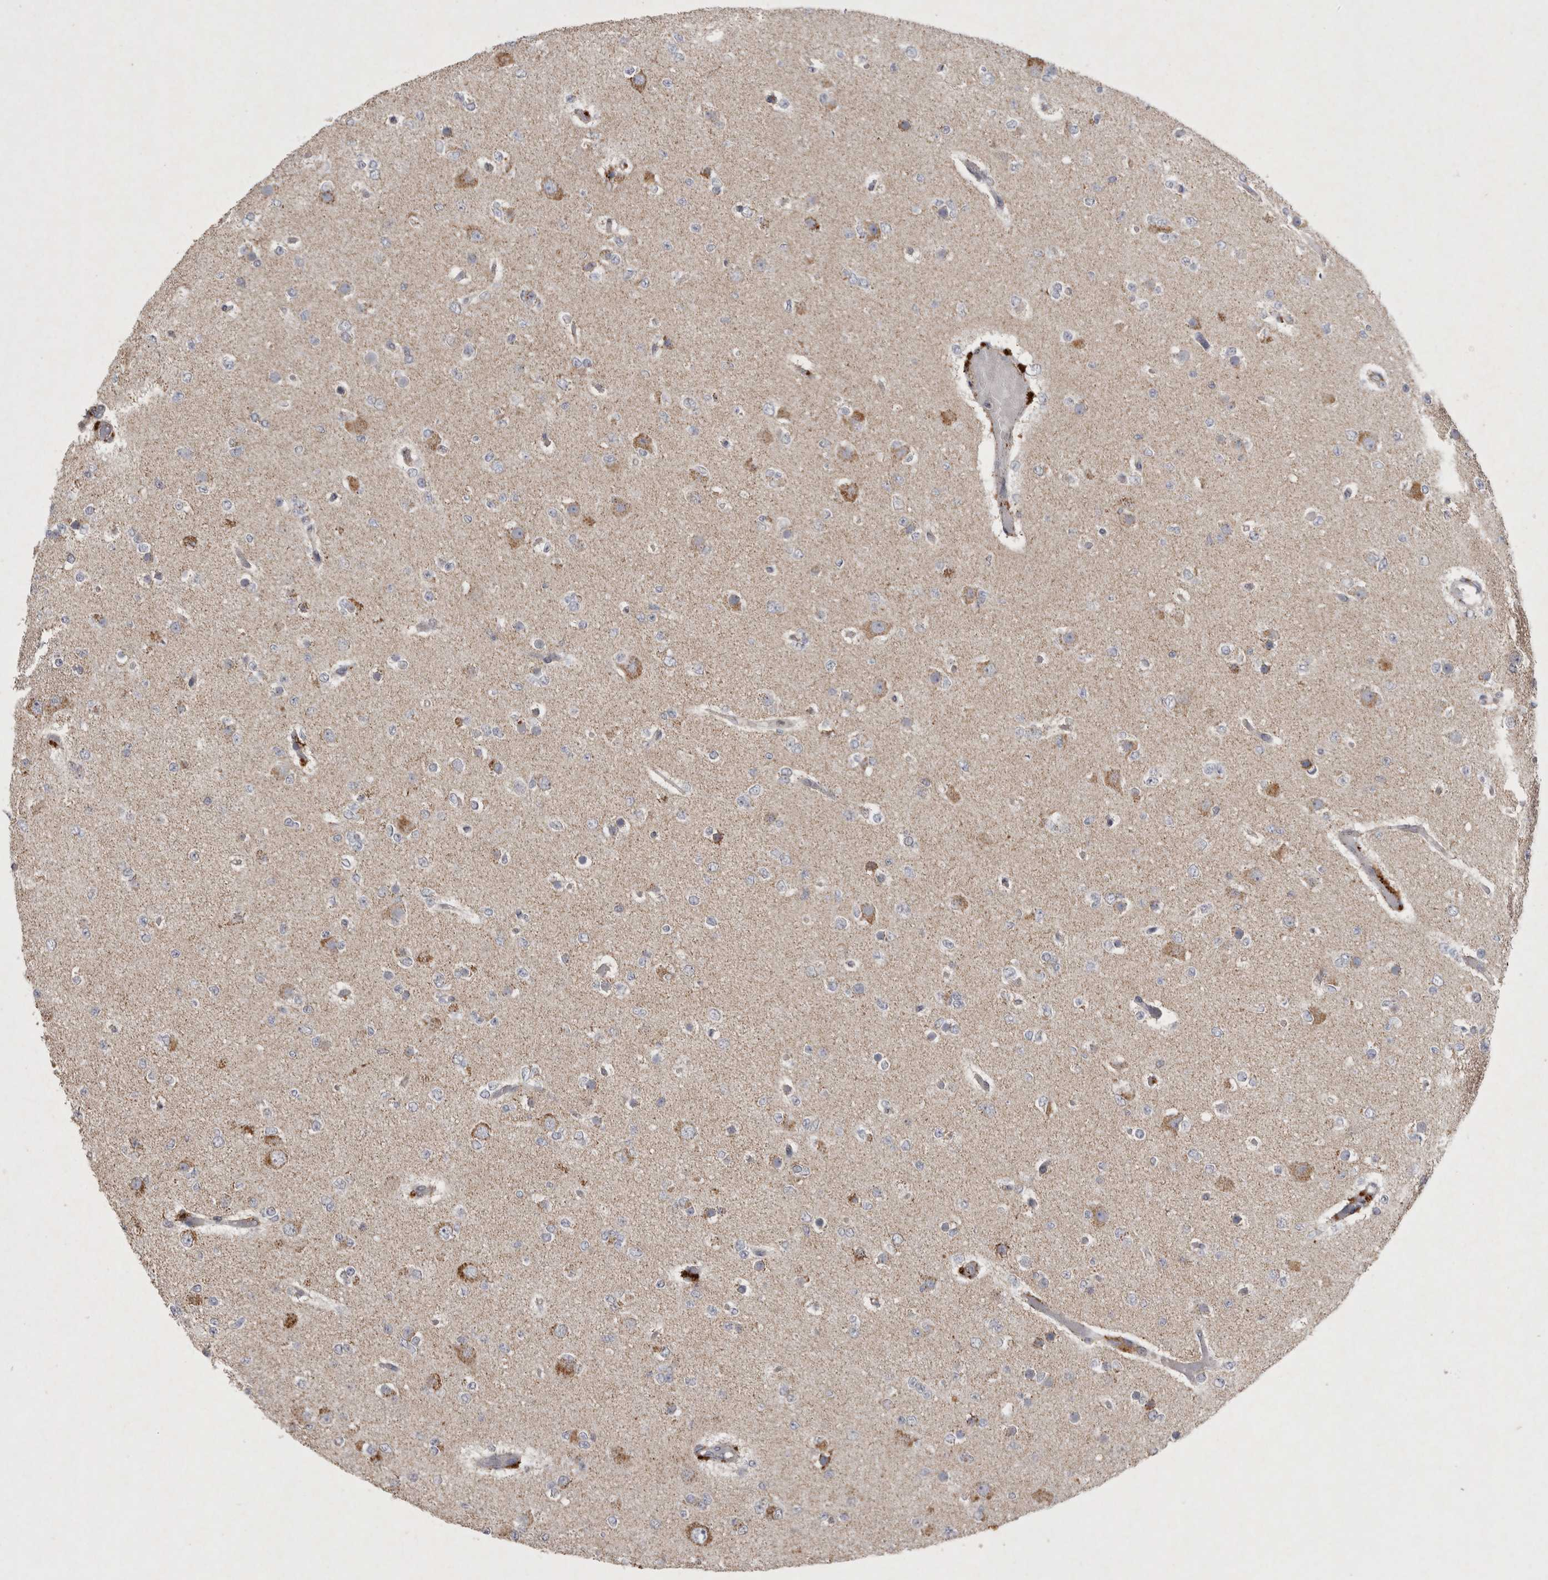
{"staining": {"intensity": "moderate", "quantity": "<25%", "location": "cytoplasmic/membranous"}, "tissue": "glioma", "cell_type": "Tumor cells", "image_type": "cancer", "snomed": [{"axis": "morphology", "description": "Glioma, malignant, Low grade"}, {"axis": "topography", "description": "Brain"}], "caption": "Protein staining displays moderate cytoplasmic/membranous staining in approximately <25% of tumor cells in malignant low-grade glioma. The protein of interest is shown in brown color, while the nuclei are stained blue.", "gene": "DKK3", "patient": {"sex": "female", "age": 22}}